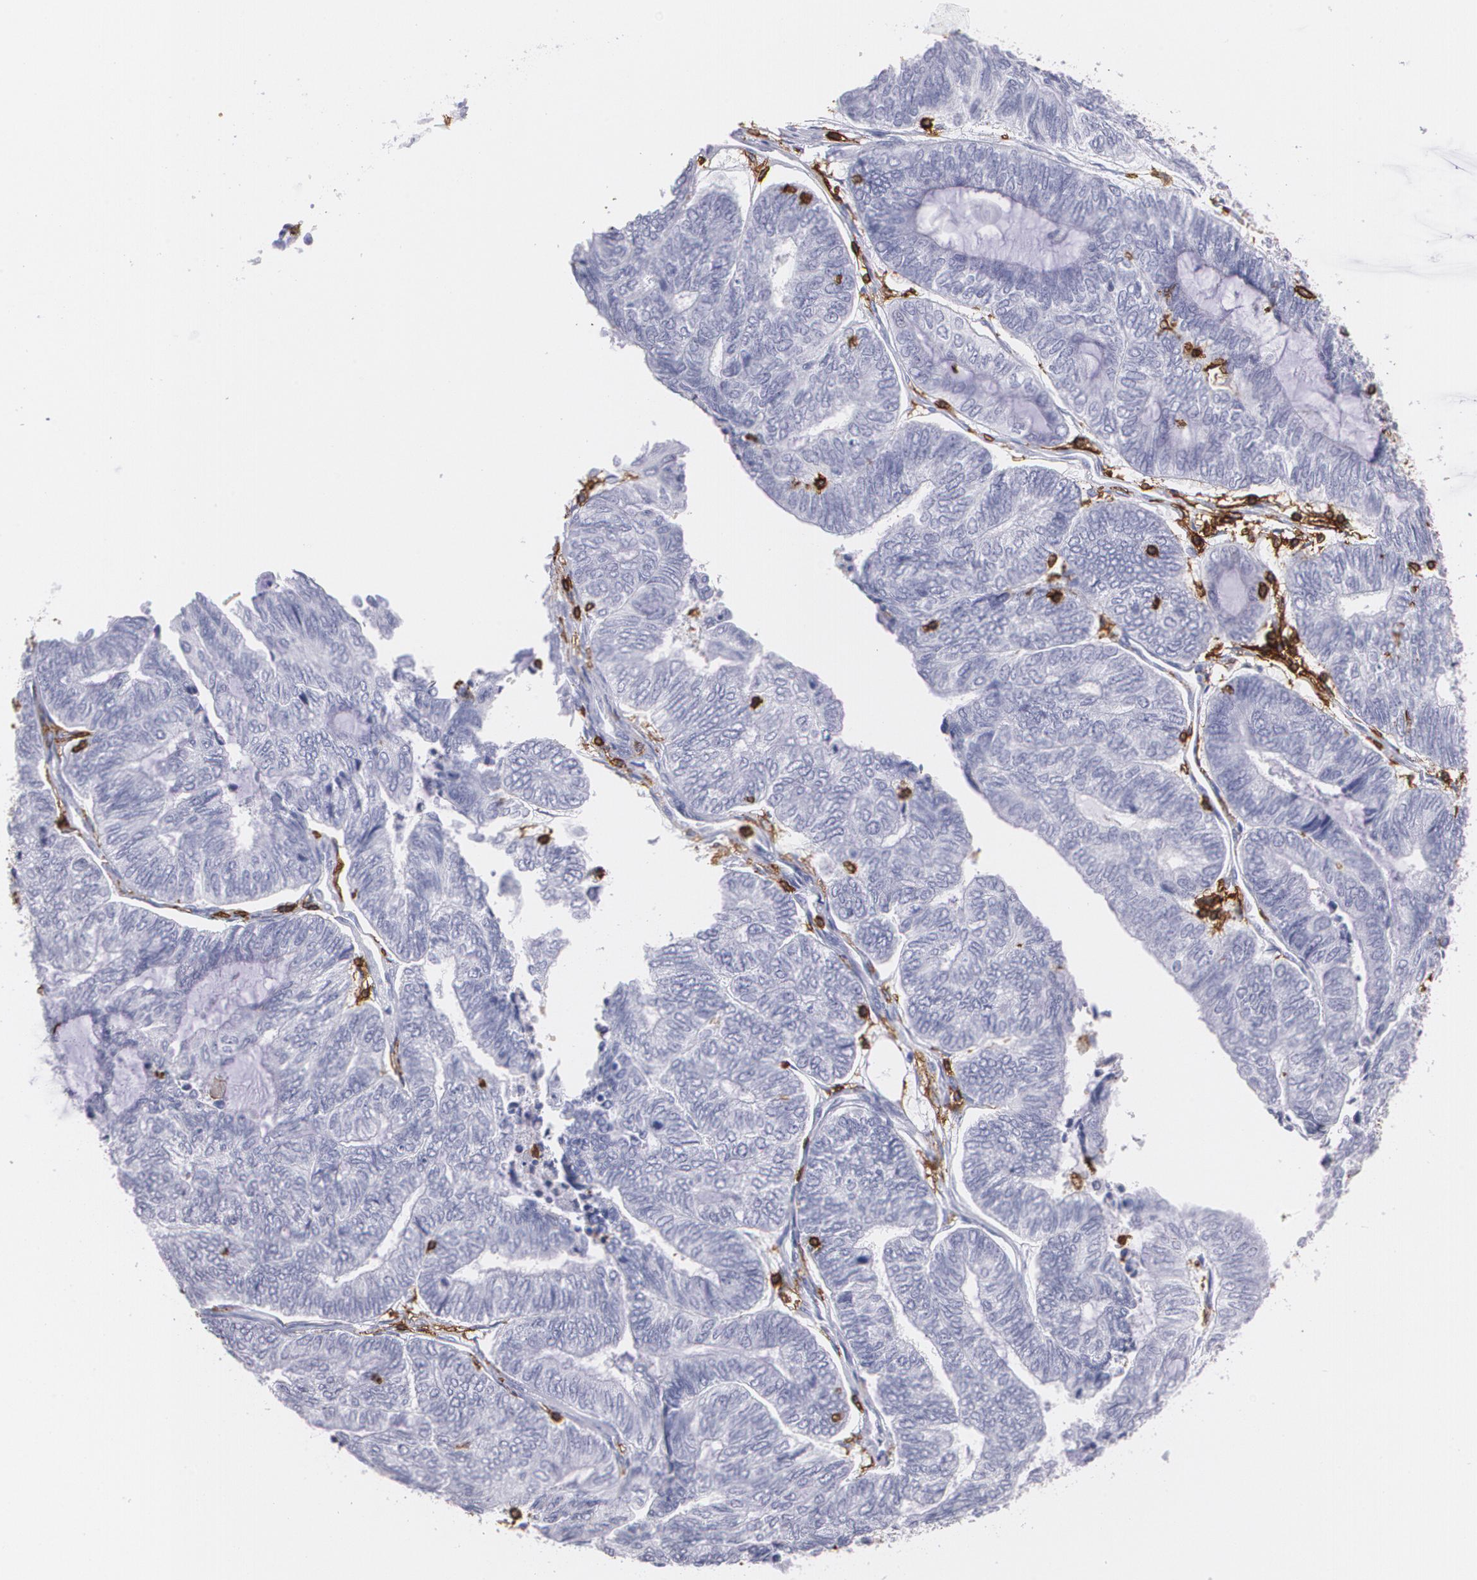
{"staining": {"intensity": "negative", "quantity": "none", "location": "none"}, "tissue": "endometrial cancer", "cell_type": "Tumor cells", "image_type": "cancer", "snomed": [{"axis": "morphology", "description": "Adenocarcinoma, NOS"}, {"axis": "topography", "description": "Uterus"}, {"axis": "topography", "description": "Endometrium"}], "caption": "There is no significant positivity in tumor cells of endometrial cancer. Nuclei are stained in blue.", "gene": "PTPRC", "patient": {"sex": "female", "age": 70}}